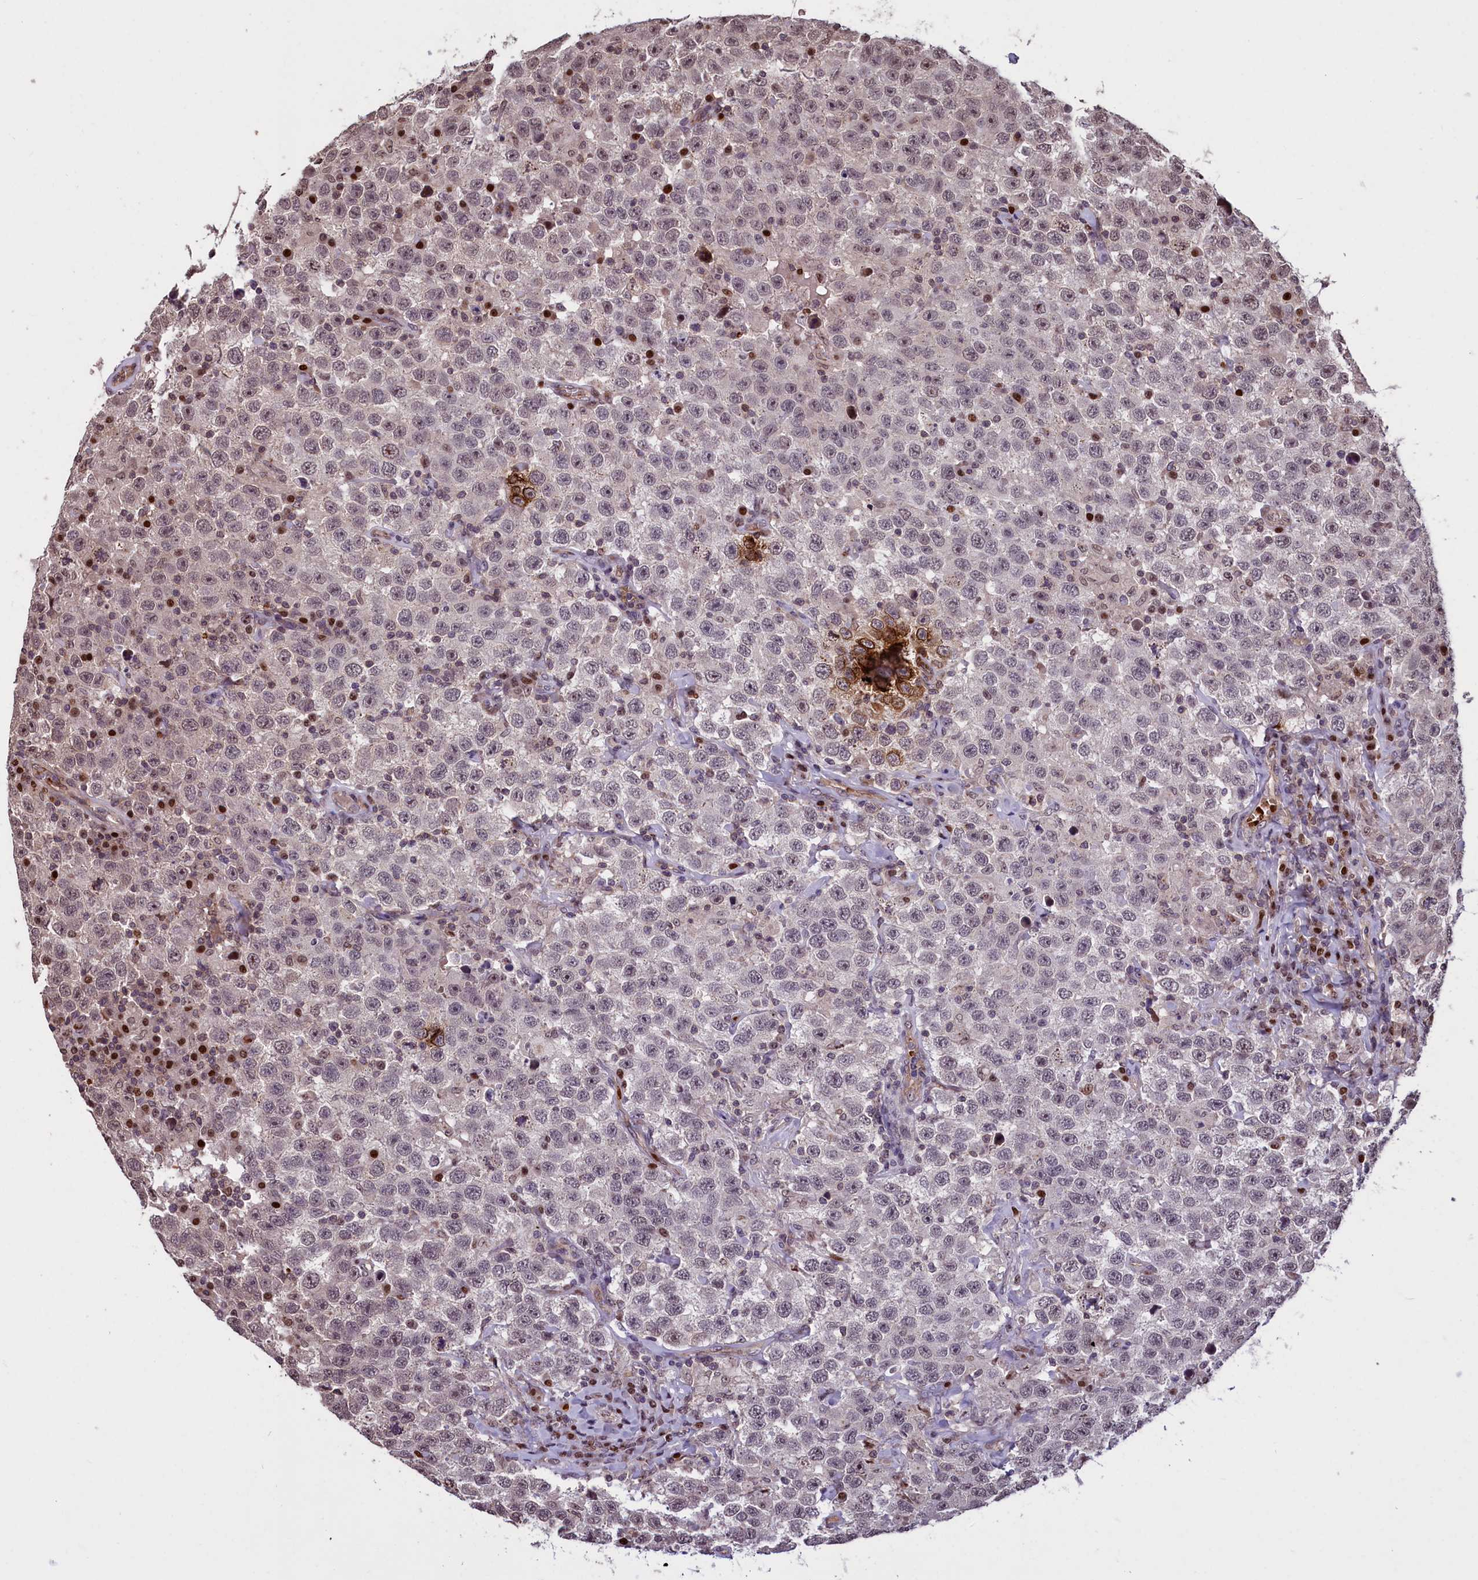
{"staining": {"intensity": "weak", "quantity": "25%-75%", "location": "nuclear"}, "tissue": "testis cancer", "cell_type": "Tumor cells", "image_type": "cancer", "snomed": [{"axis": "morphology", "description": "Seminoma, NOS"}, {"axis": "topography", "description": "Testis"}], "caption": "Immunohistochemistry (IHC) of testis seminoma displays low levels of weak nuclear positivity in approximately 25%-75% of tumor cells.", "gene": "SHFL", "patient": {"sex": "male", "age": 41}}